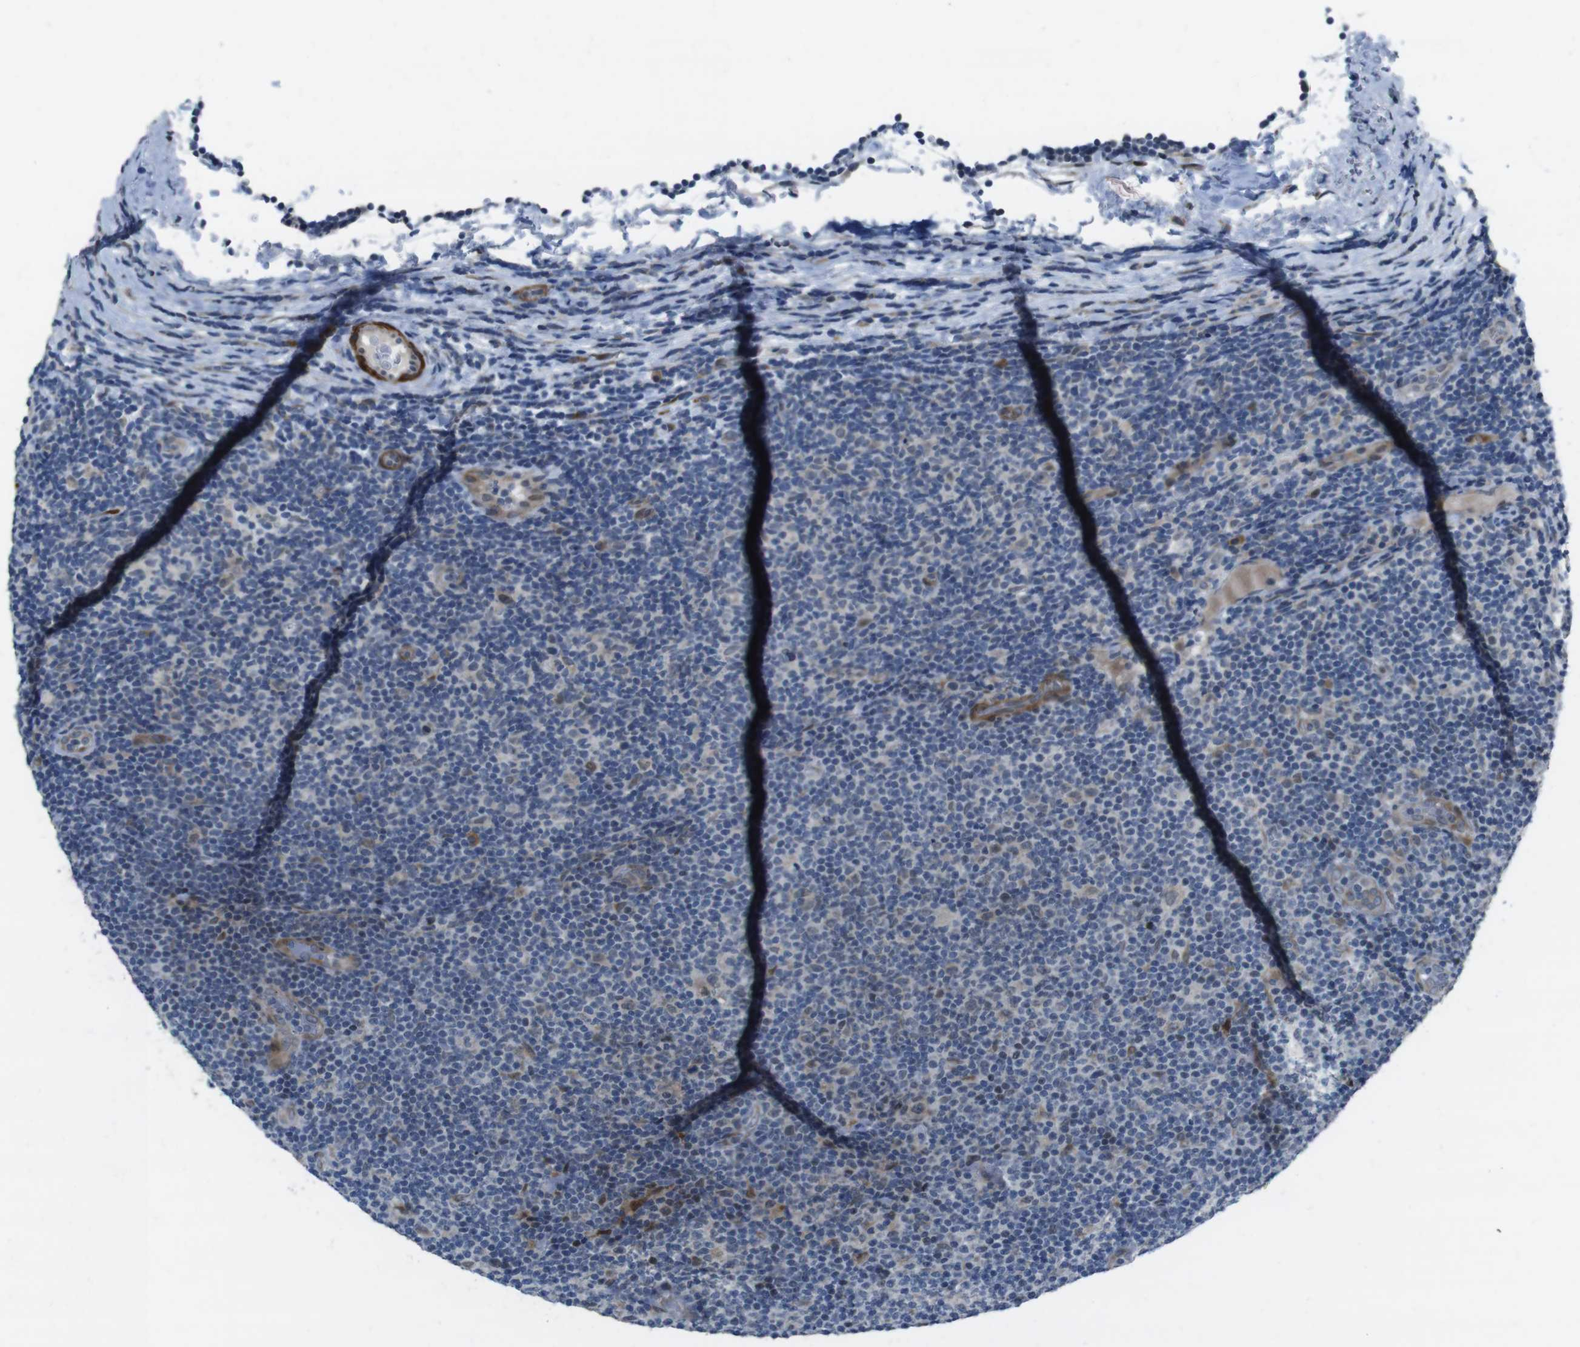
{"staining": {"intensity": "weak", "quantity": "25%-75%", "location": "cytoplasmic/membranous,nuclear"}, "tissue": "lymphoma", "cell_type": "Tumor cells", "image_type": "cancer", "snomed": [{"axis": "morphology", "description": "Malignant lymphoma, non-Hodgkin's type, Low grade"}, {"axis": "topography", "description": "Lymph node"}], "caption": "Low-grade malignant lymphoma, non-Hodgkin's type stained for a protein demonstrates weak cytoplasmic/membranous and nuclear positivity in tumor cells.", "gene": "PBRM1", "patient": {"sex": "male", "age": 83}}